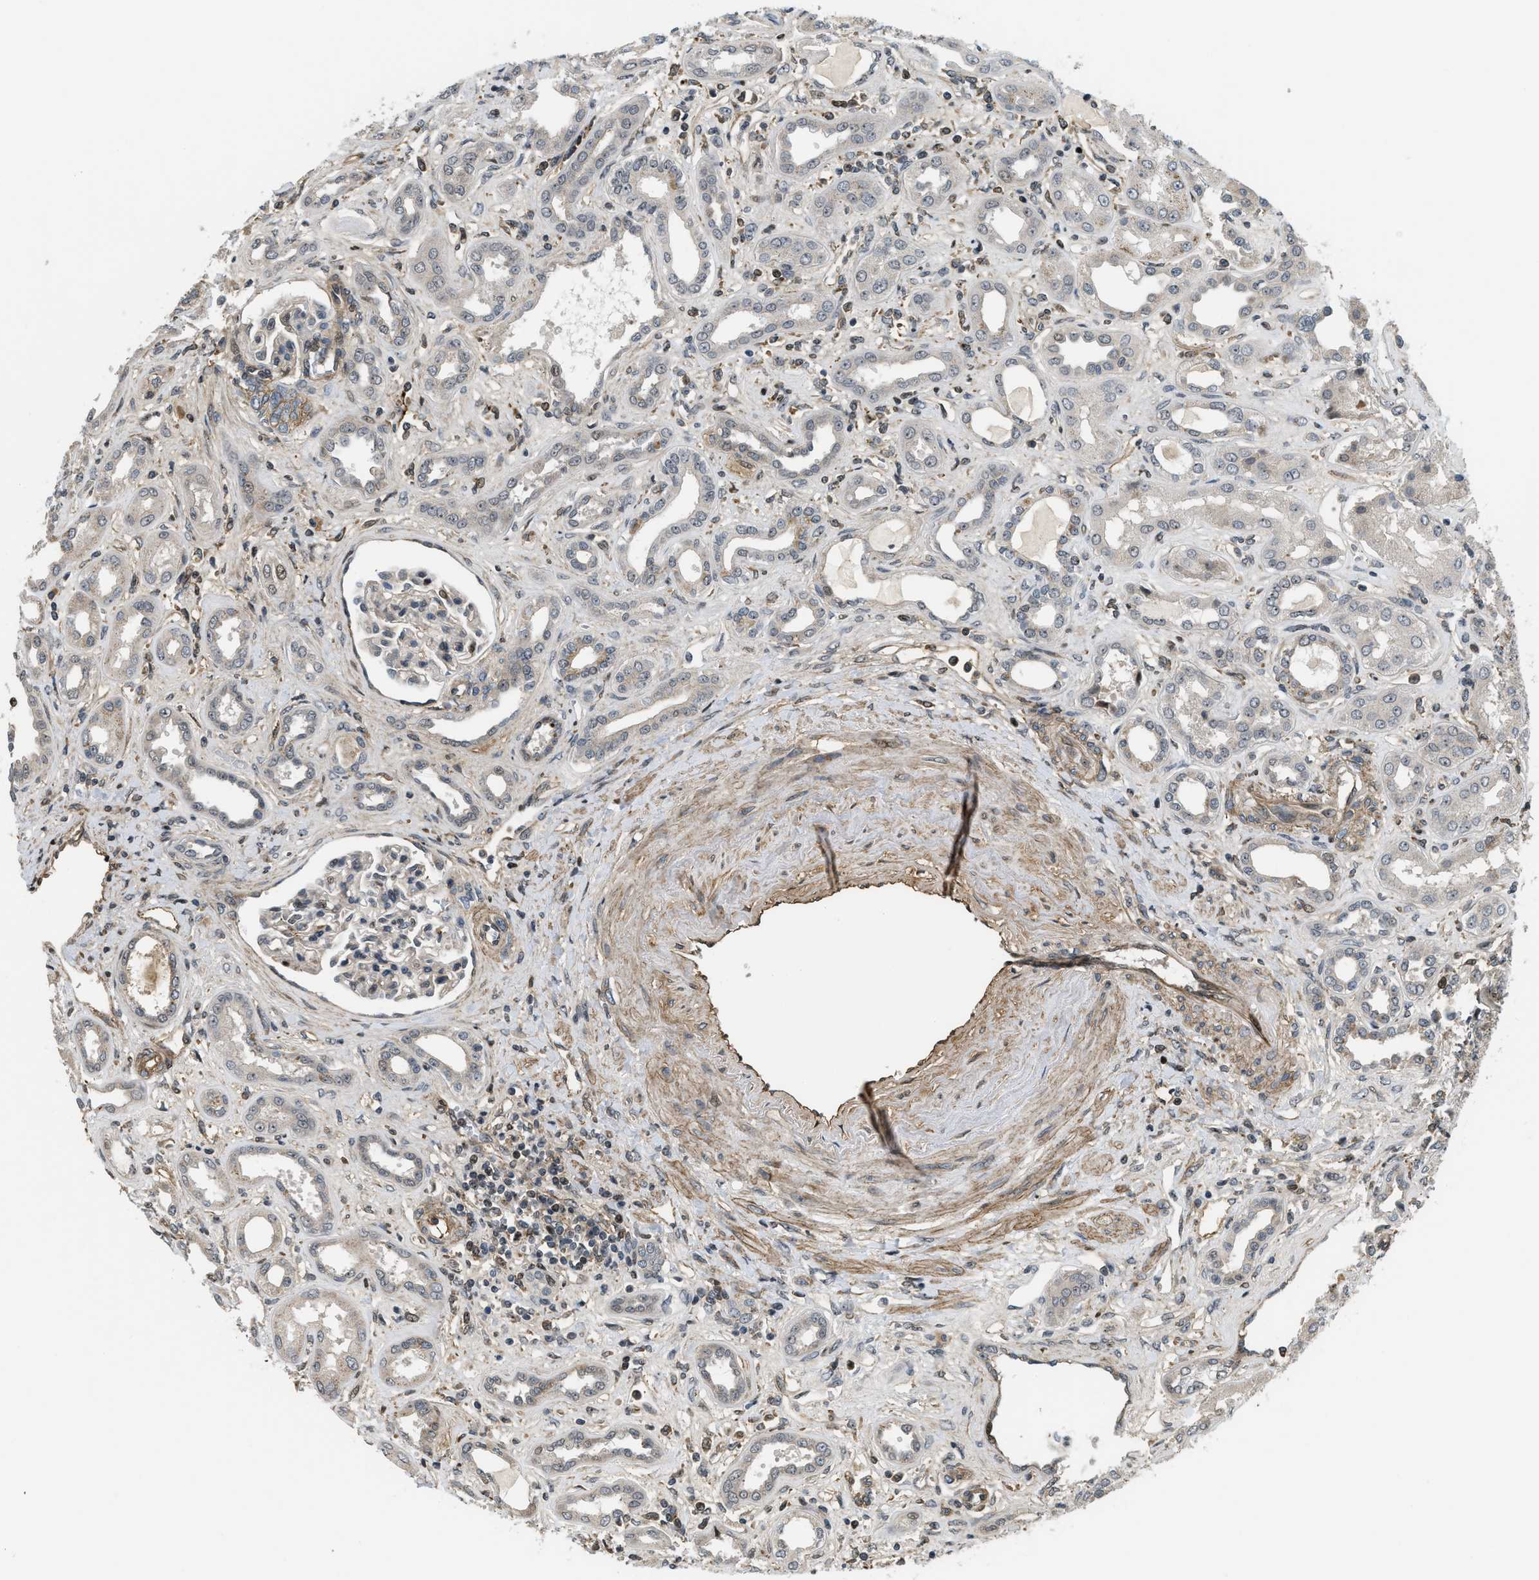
{"staining": {"intensity": "weak", "quantity": "<25%", "location": "cytoplasmic/membranous"}, "tissue": "kidney", "cell_type": "Cells in glomeruli", "image_type": "normal", "snomed": [{"axis": "morphology", "description": "Normal tissue, NOS"}, {"axis": "topography", "description": "Kidney"}], "caption": "DAB immunohistochemical staining of benign kidney demonstrates no significant positivity in cells in glomeruli.", "gene": "LTA4H", "patient": {"sex": "male", "age": 59}}